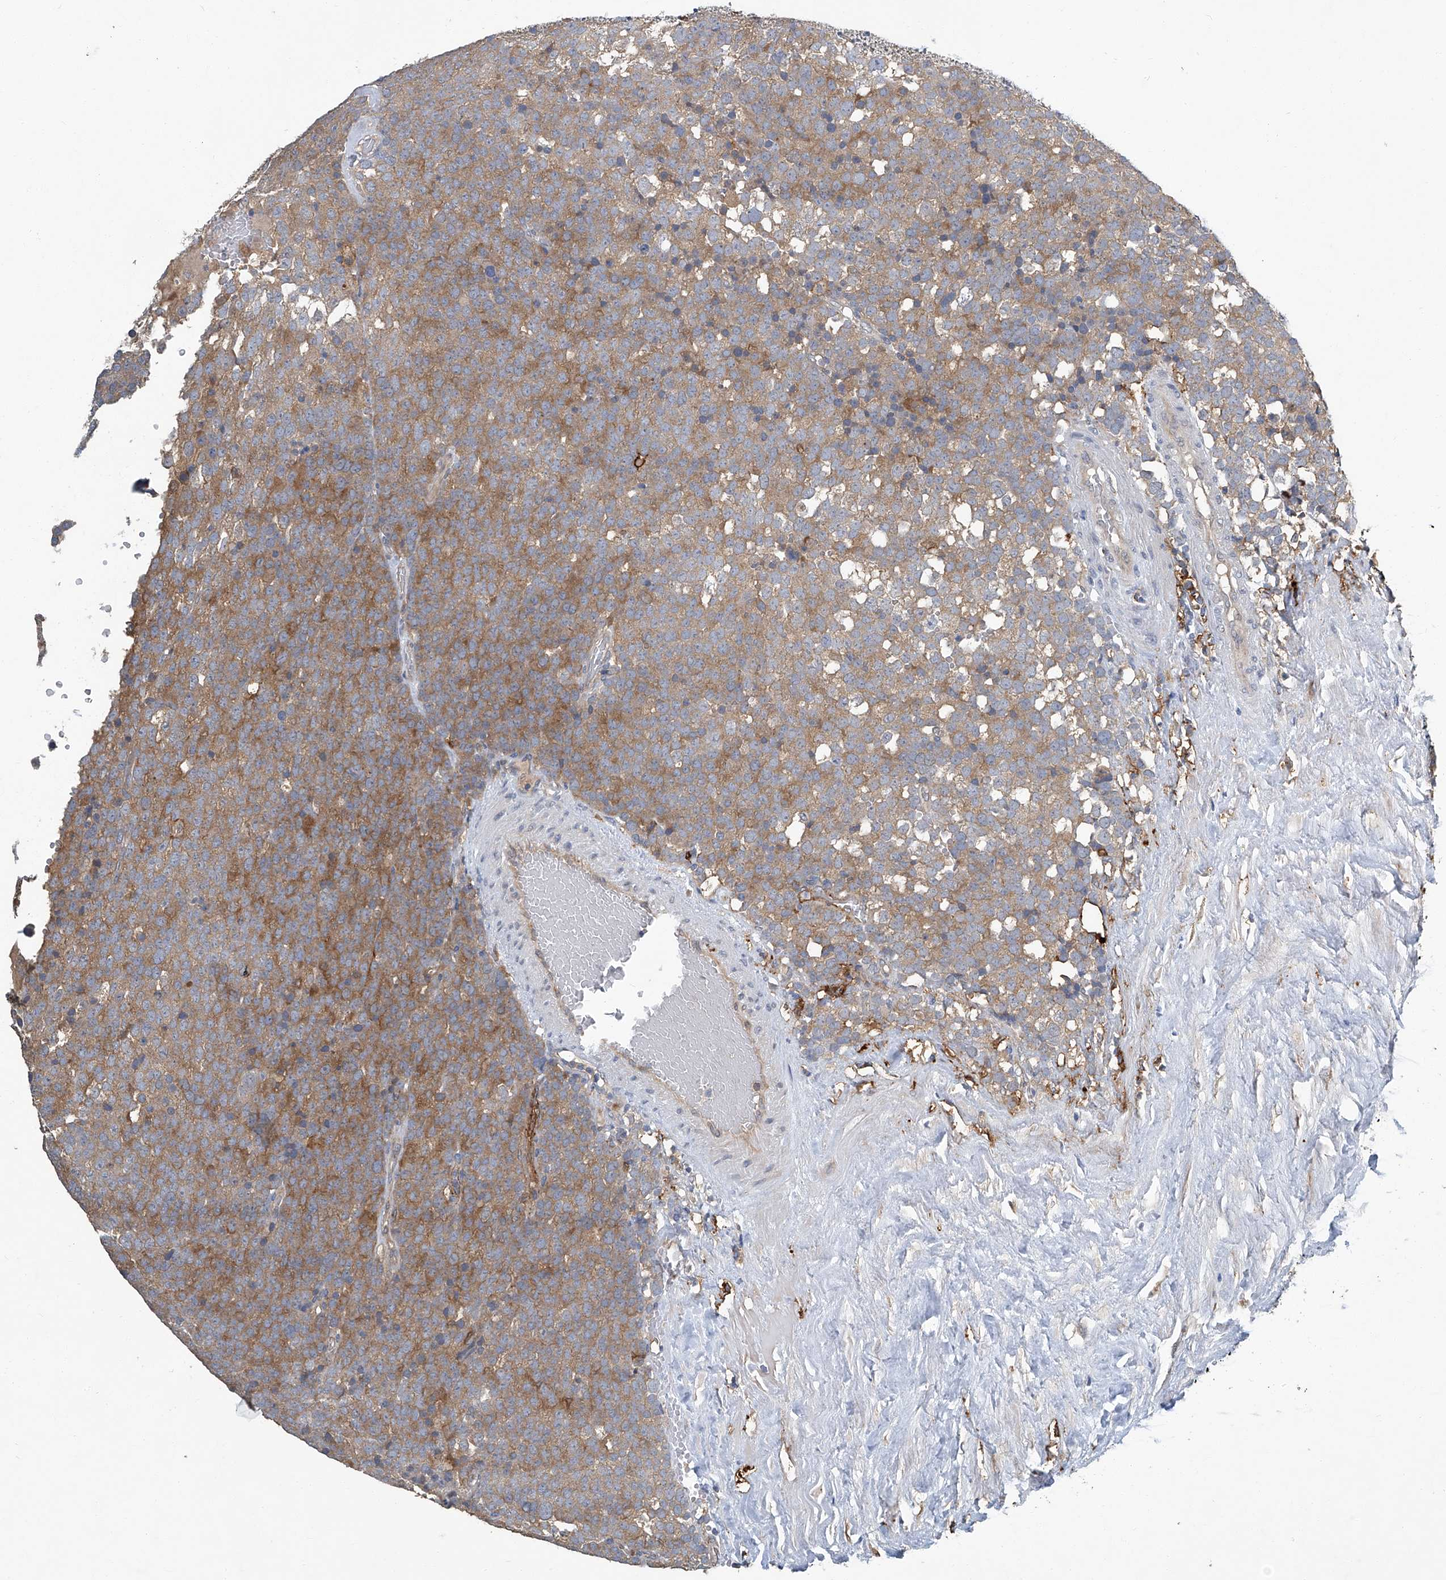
{"staining": {"intensity": "moderate", "quantity": "25%-75%", "location": "cytoplasmic/membranous"}, "tissue": "testis cancer", "cell_type": "Tumor cells", "image_type": "cancer", "snomed": [{"axis": "morphology", "description": "Seminoma, NOS"}, {"axis": "topography", "description": "Testis"}], "caption": "Protein expression analysis of human testis cancer (seminoma) reveals moderate cytoplasmic/membranous positivity in approximately 25%-75% of tumor cells.", "gene": "FAM167A", "patient": {"sex": "male", "age": 71}}